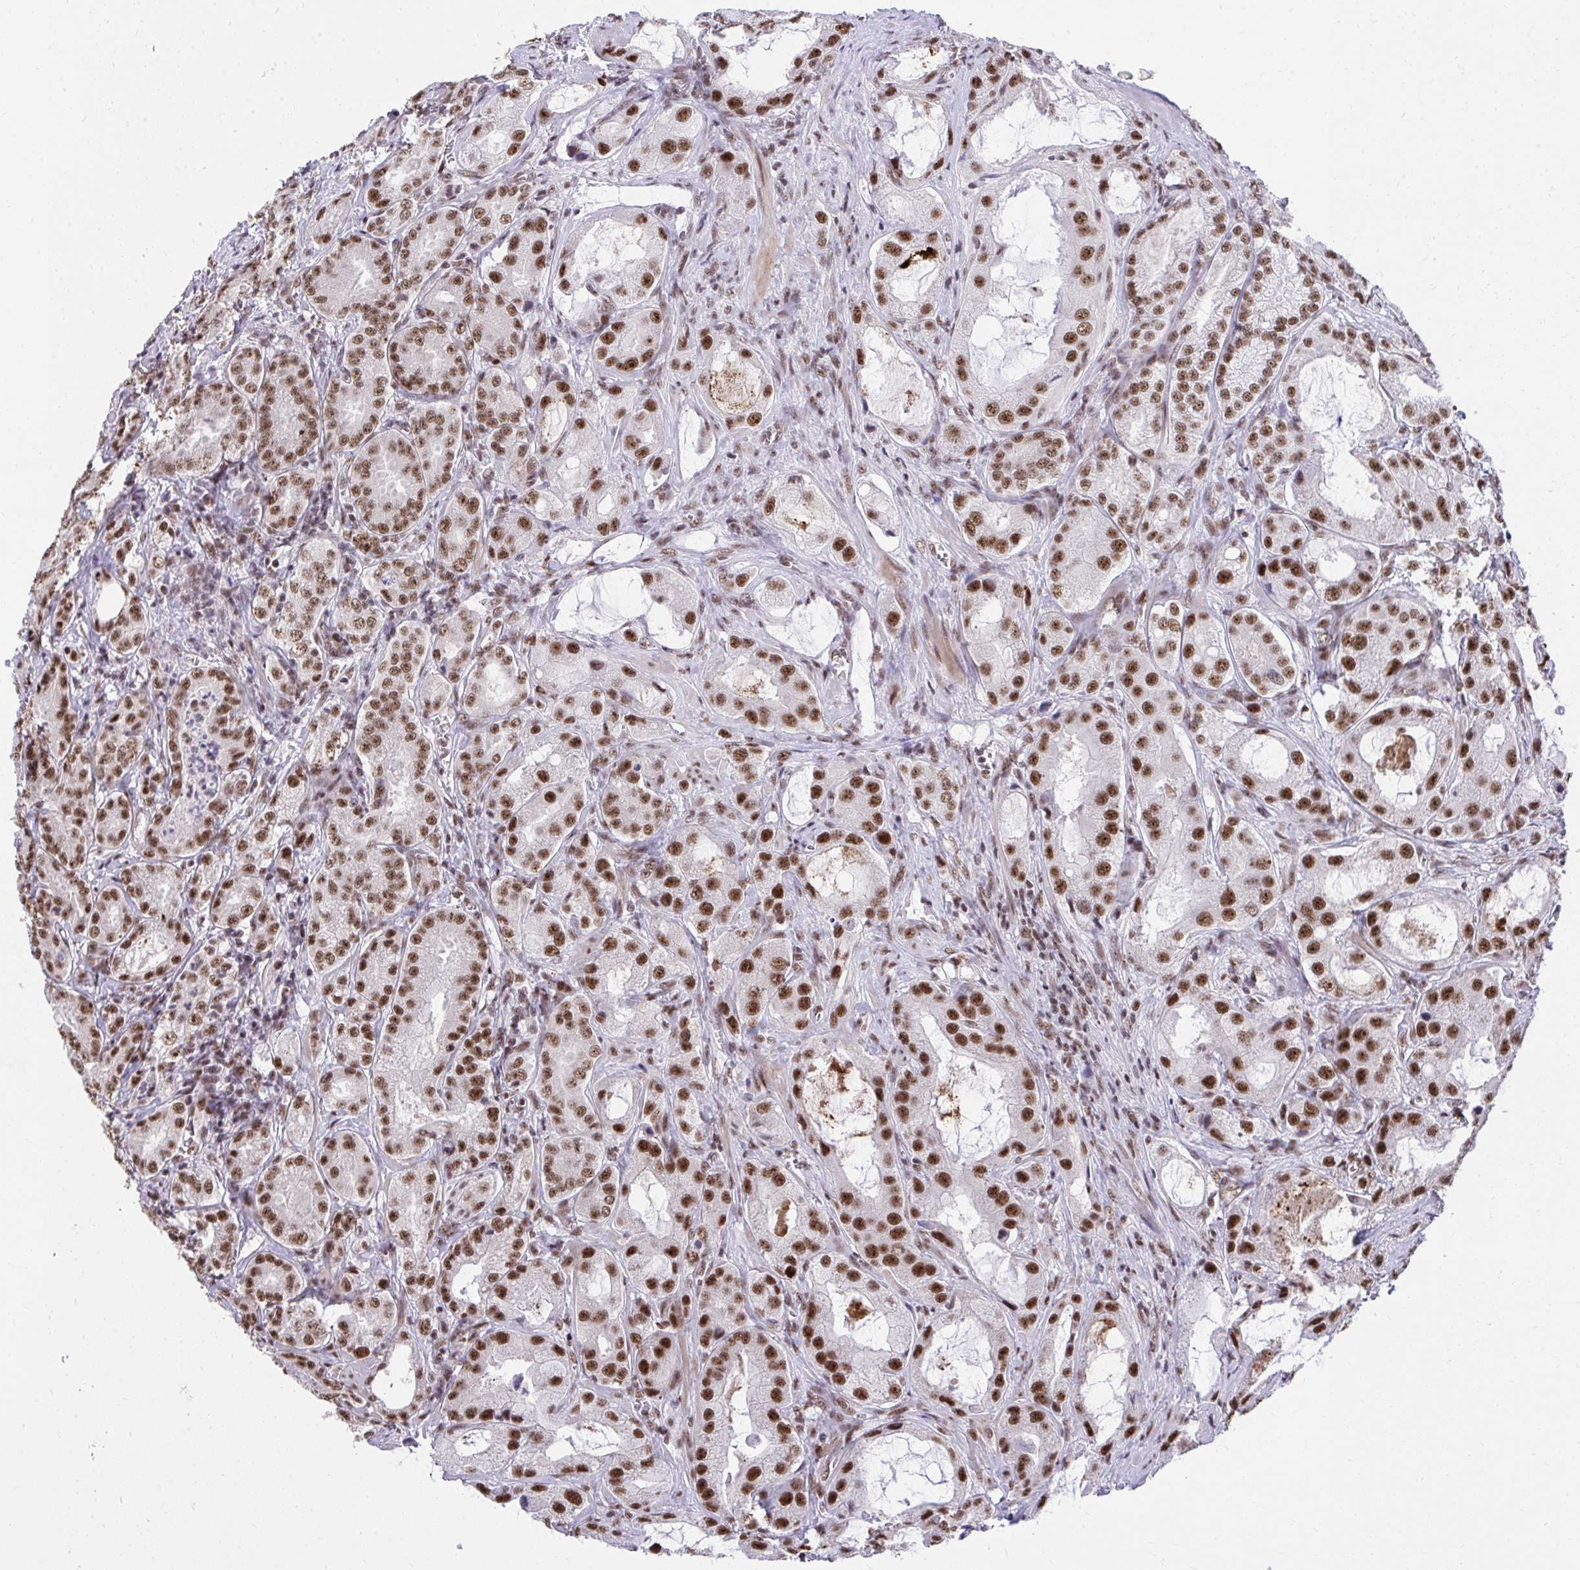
{"staining": {"intensity": "strong", "quantity": ">75%", "location": "nuclear"}, "tissue": "prostate cancer", "cell_type": "Tumor cells", "image_type": "cancer", "snomed": [{"axis": "morphology", "description": "Adenocarcinoma, High grade"}, {"axis": "topography", "description": "Prostate"}], "caption": "Immunohistochemical staining of prostate adenocarcinoma (high-grade) reveals high levels of strong nuclear staining in approximately >75% of tumor cells.", "gene": "SYNE4", "patient": {"sex": "male", "age": 64}}